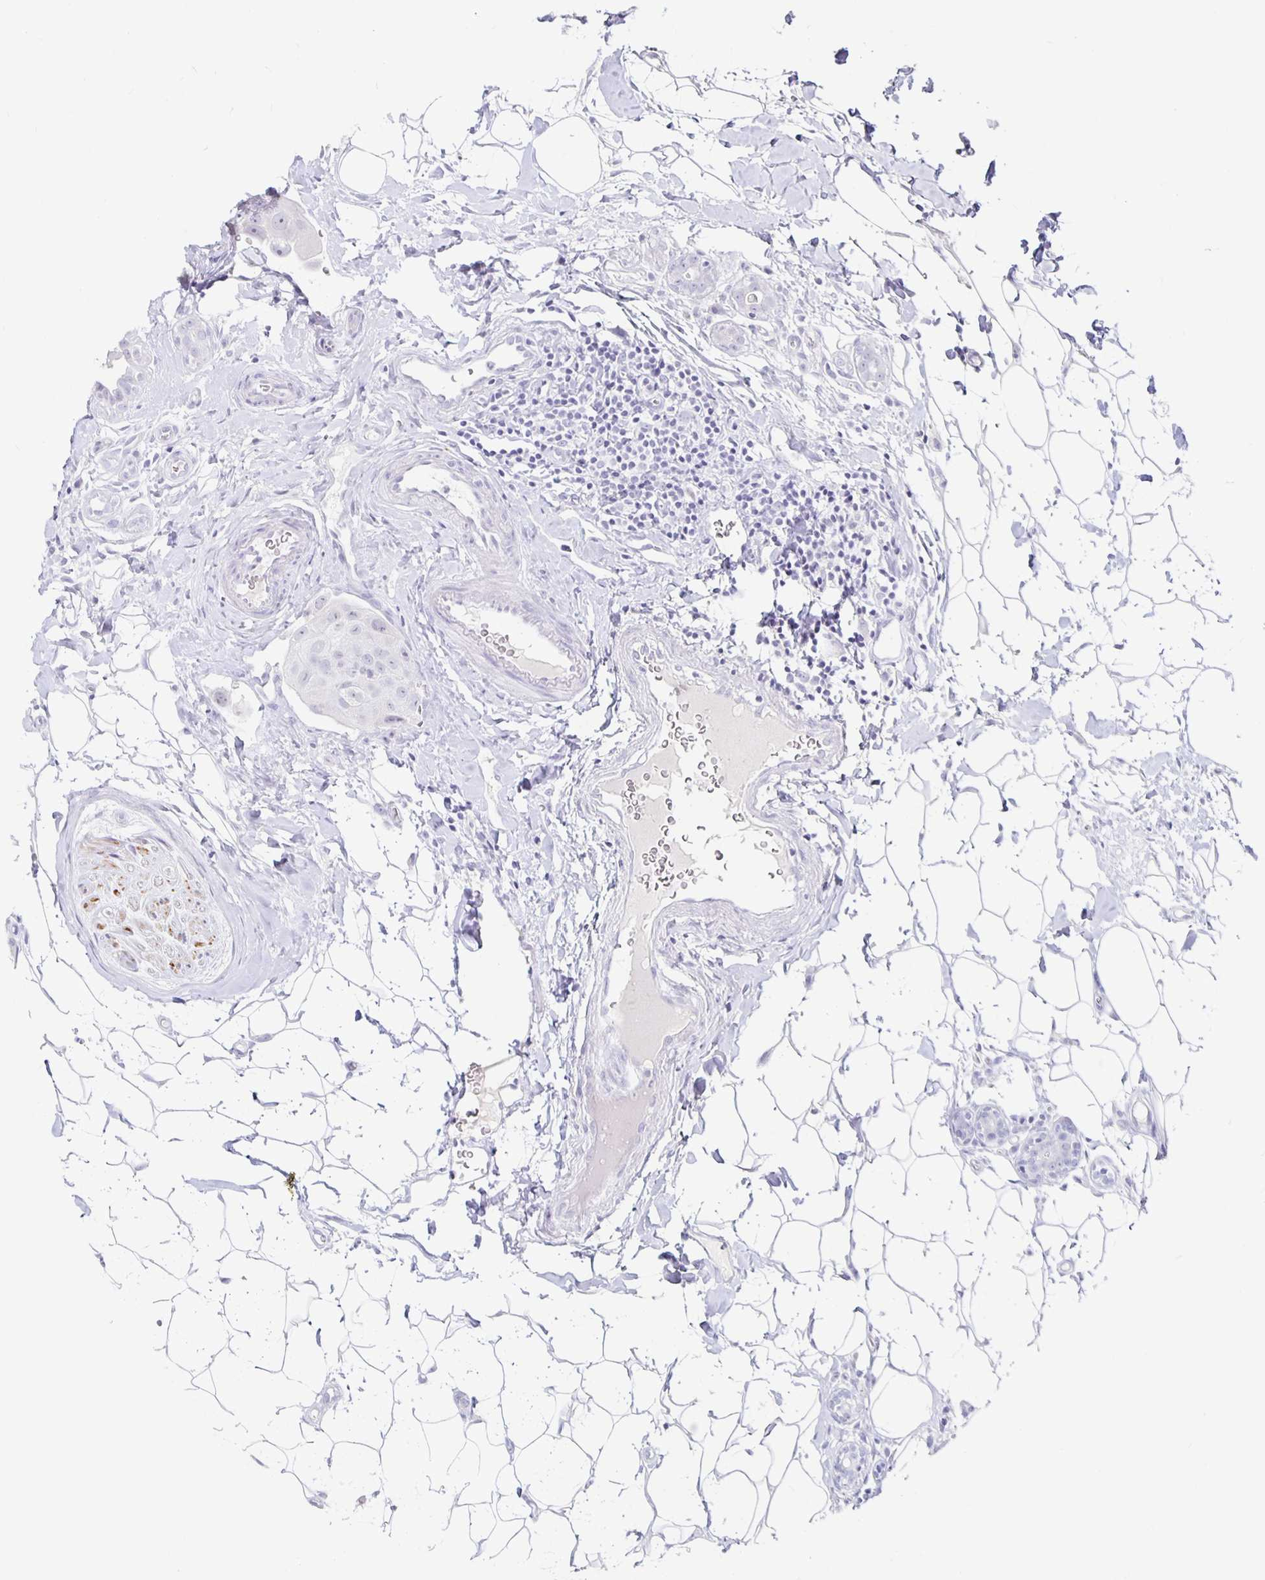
{"staining": {"intensity": "negative", "quantity": "none", "location": "none"}, "tissue": "breast cancer", "cell_type": "Tumor cells", "image_type": "cancer", "snomed": [{"axis": "morphology", "description": "Duct carcinoma"}, {"axis": "topography", "description": "Breast"}], "caption": "The photomicrograph shows no staining of tumor cells in breast infiltrating ductal carcinoma. Nuclei are stained in blue.", "gene": "KCNQ2", "patient": {"sex": "female", "age": 43}}